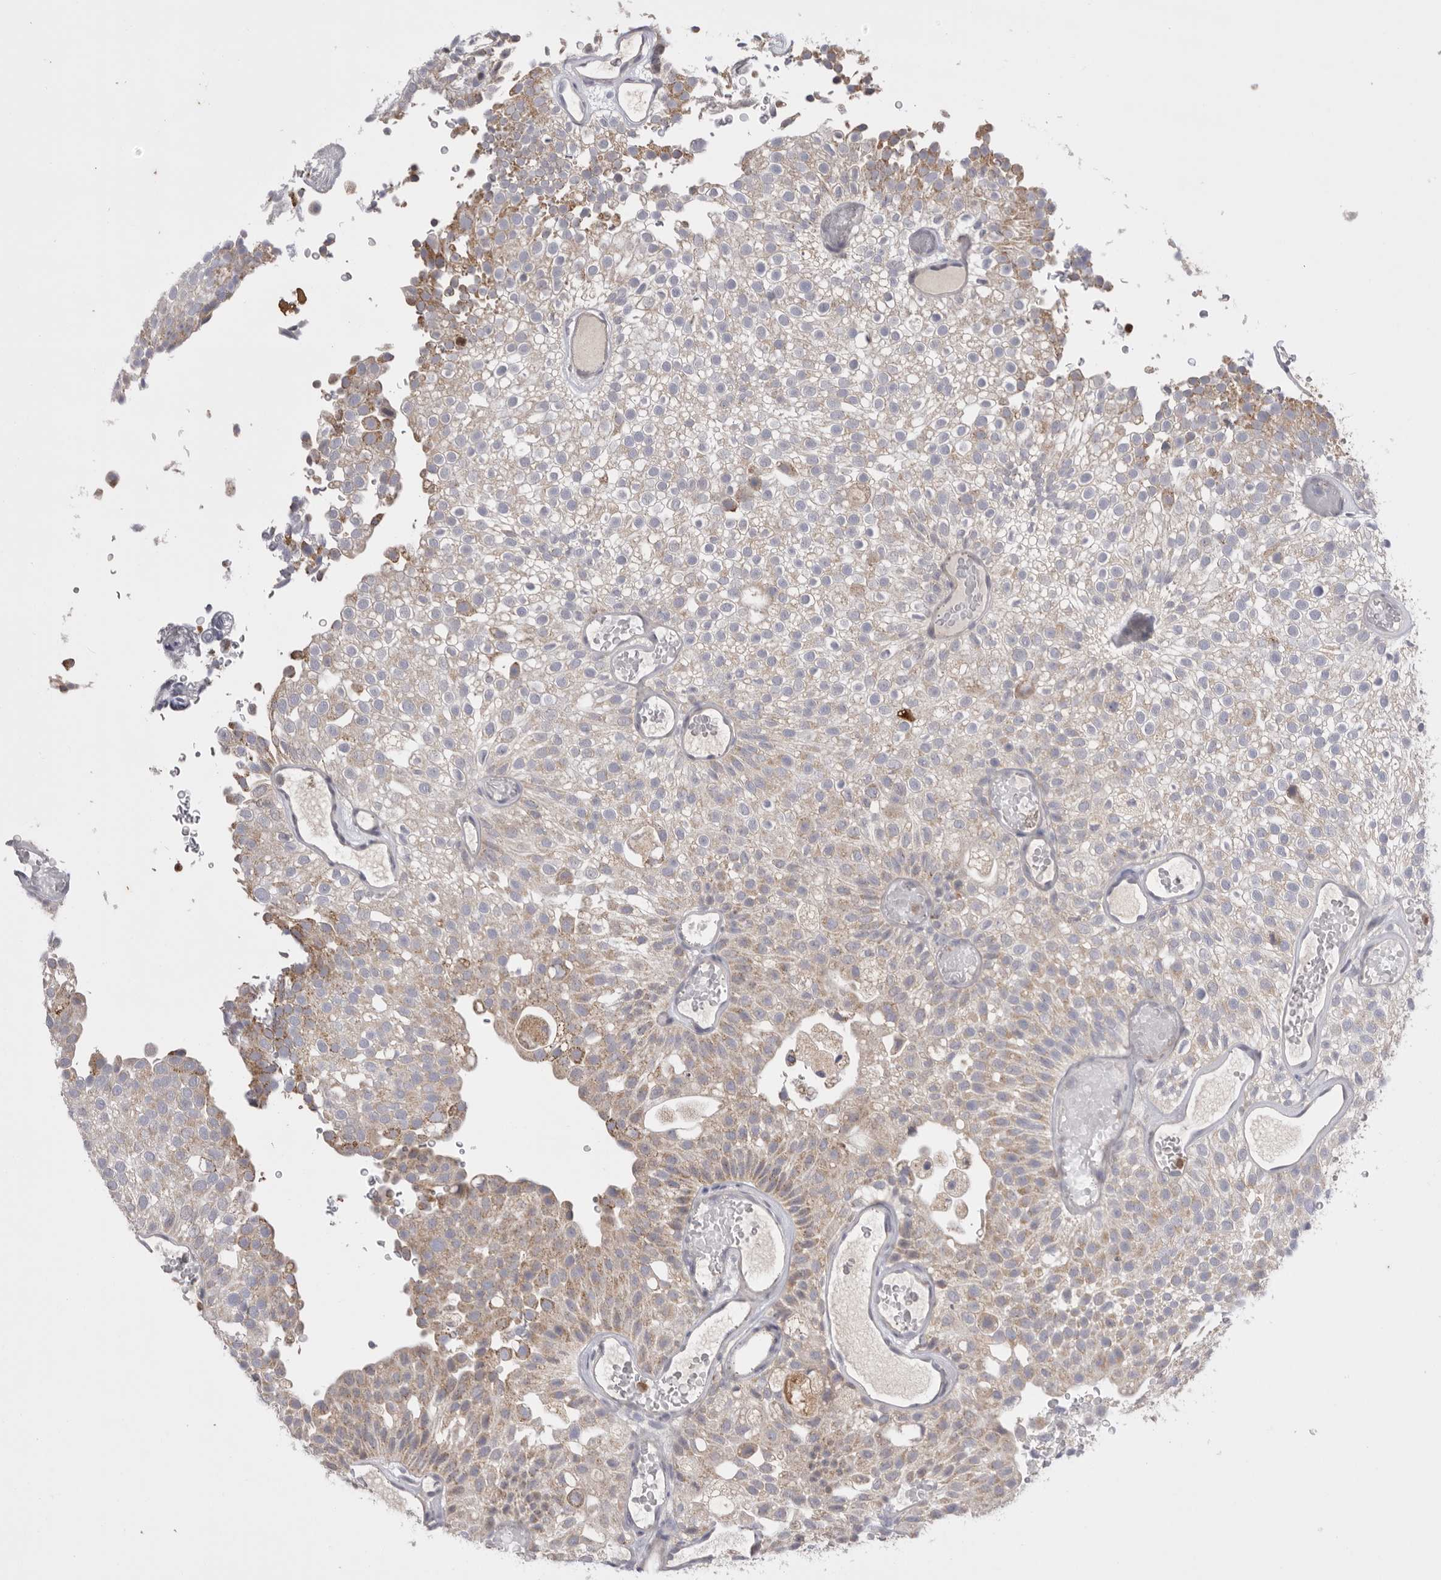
{"staining": {"intensity": "weak", "quantity": "25%-75%", "location": "cytoplasmic/membranous"}, "tissue": "urothelial cancer", "cell_type": "Tumor cells", "image_type": "cancer", "snomed": [{"axis": "morphology", "description": "Urothelial carcinoma, Low grade"}, {"axis": "topography", "description": "Urinary bladder"}], "caption": "The image demonstrates staining of urothelial cancer, revealing weak cytoplasmic/membranous protein positivity (brown color) within tumor cells.", "gene": "CCDC126", "patient": {"sex": "male", "age": 78}}